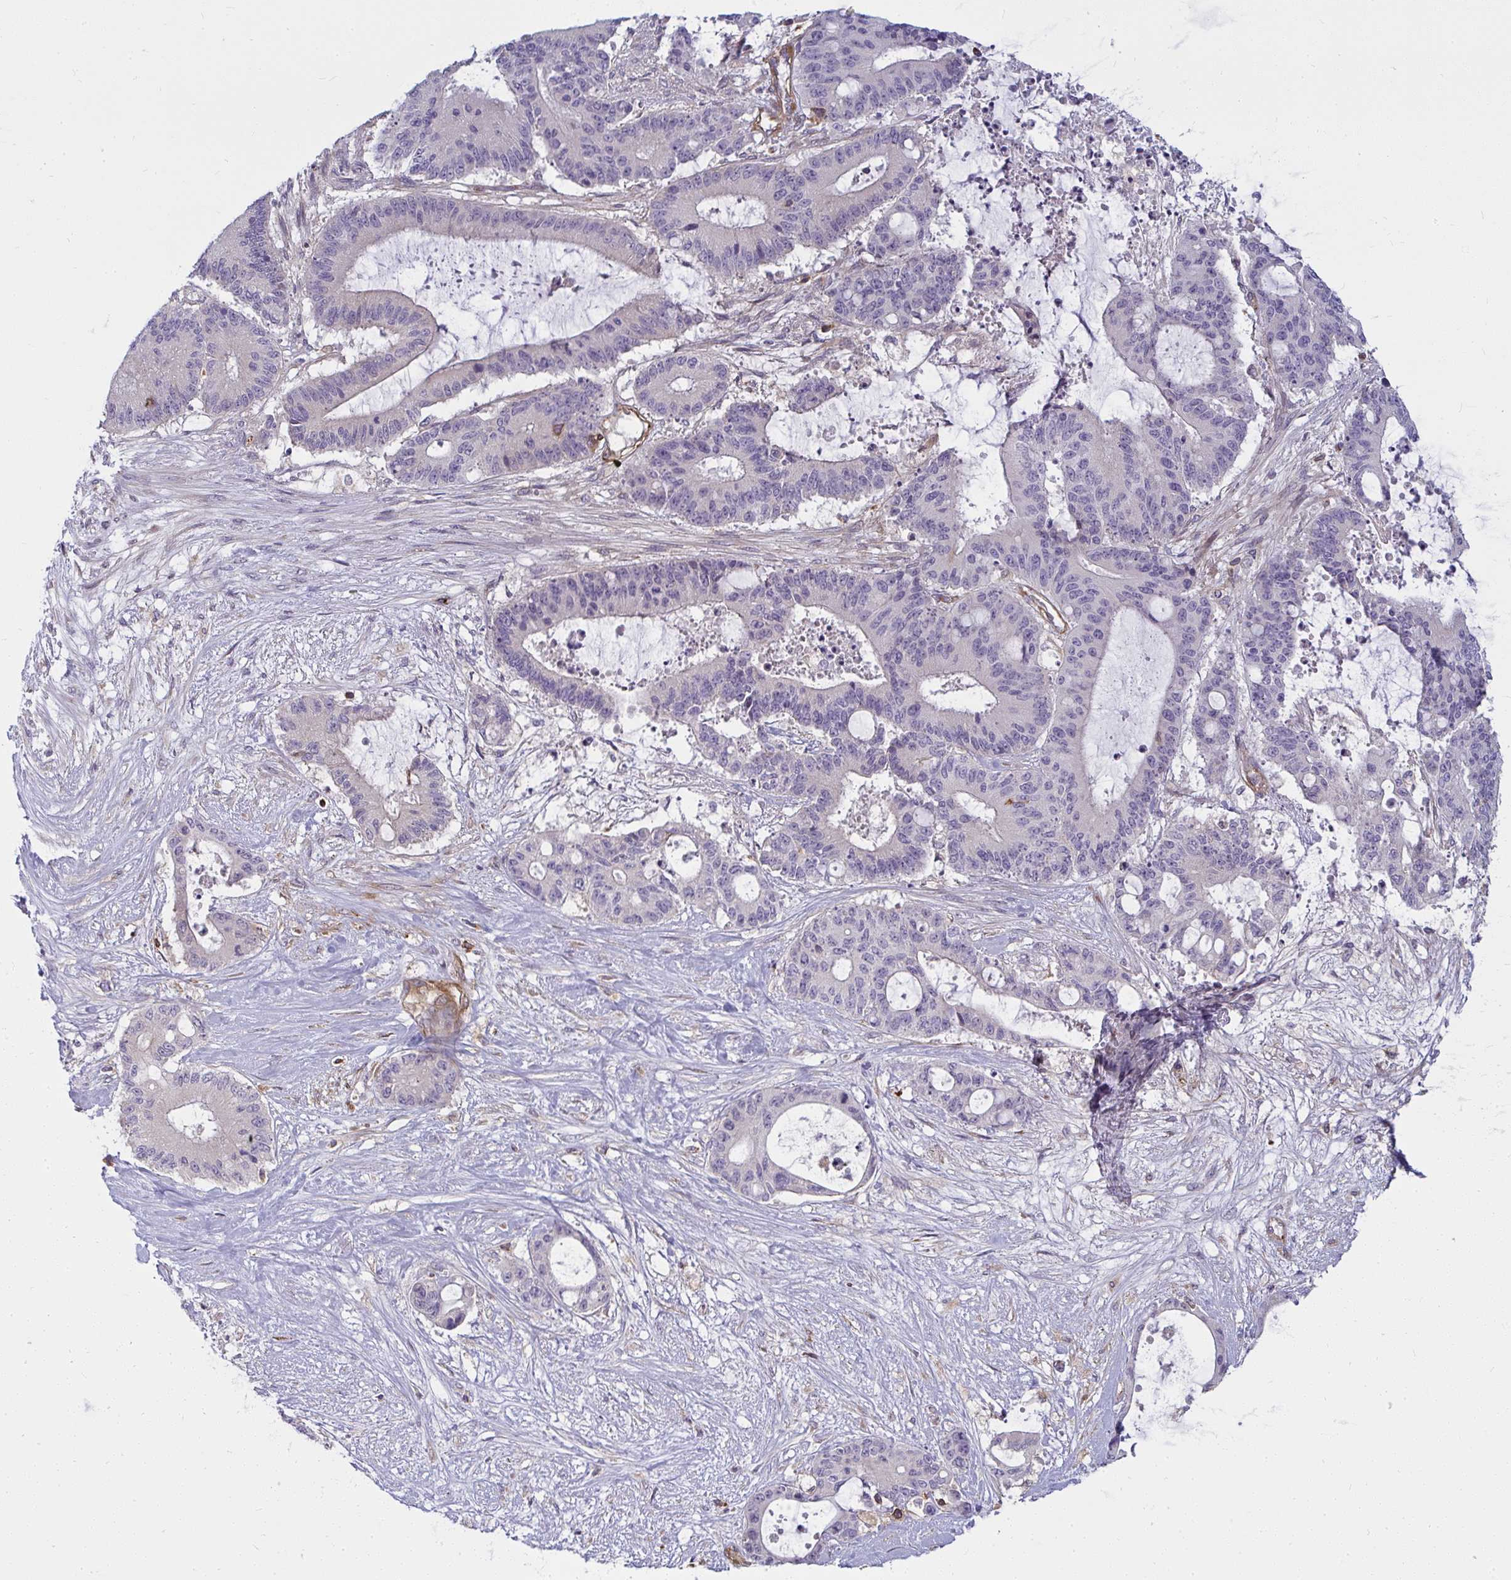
{"staining": {"intensity": "negative", "quantity": "none", "location": "none"}, "tissue": "liver cancer", "cell_type": "Tumor cells", "image_type": "cancer", "snomed": [{"axis": "morphology", "description": "Normal tissue, NOS"}, {"axis": "morphology", "description": "Cholangiocarcinoma"}, {"axis": "topography", "description": "Liver"}, {"axis": "topography", "description": "Peripheral nerve tissue"}], "caption": "This is a histopathology image of immunohistochemistry (IHC) staining of liver cancer (cholangiocarcinoma), which shows no positivity in tumor cells. The staining was performed using DAB (3,3'-diaminobenzidine) to visualize the protein expression in brown, while the nuclei were stained in blue with hematoxylin (Magnification: 20x).", "gene": "IFIT3", "patient": {"sex": "female", "age": 73}}